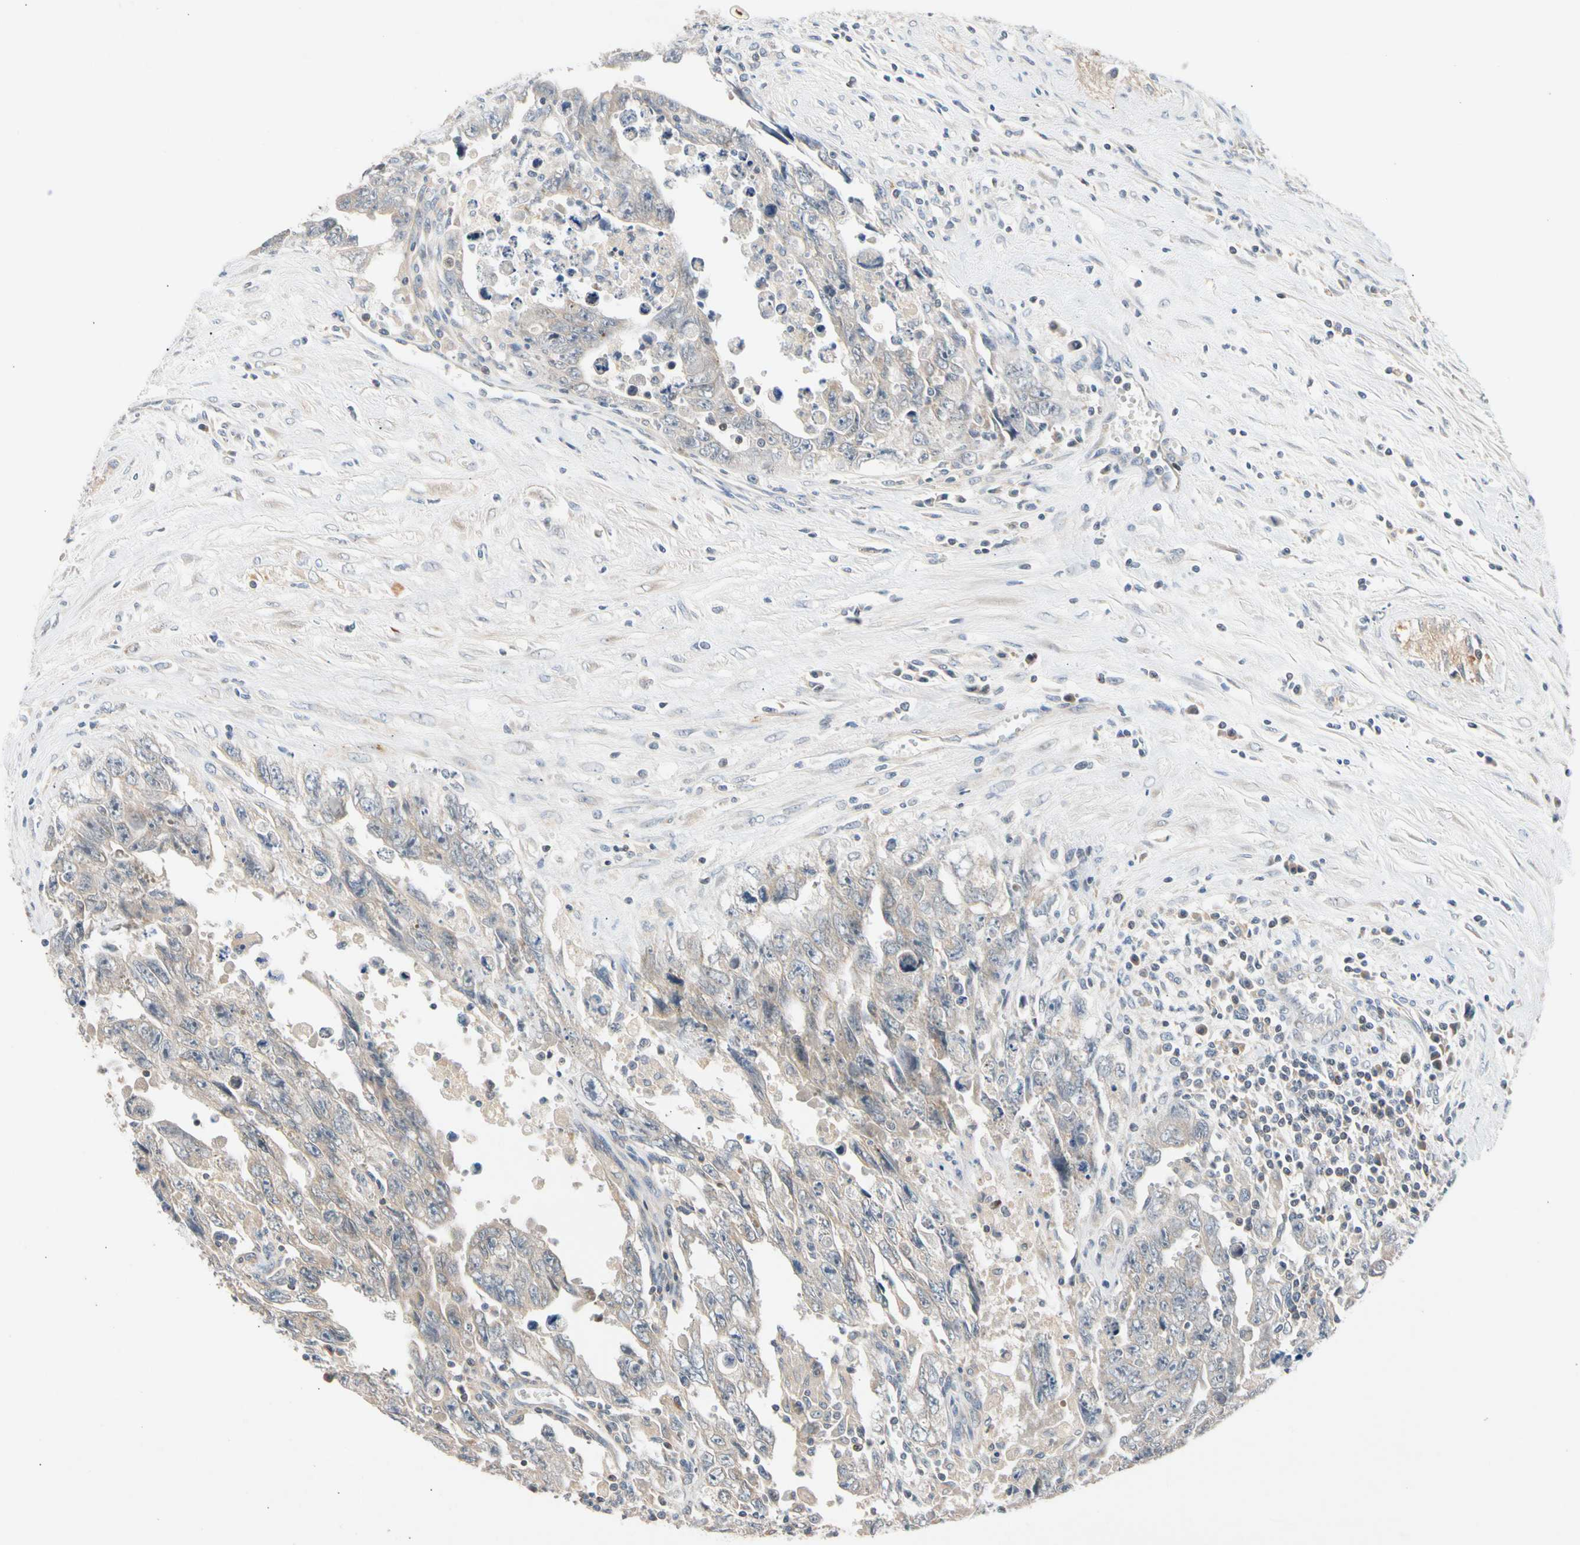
{"staining": {"intensity": "negative", "quantity": "none", "location": "none"}, "tissue": "testis cancer", "cell_type": "Tumor cells", "image_type": "cancer", "snomed": [{"axis": "morphology", "description": "Carcinoma, Embryonal, NOS"}, {"axis": "topography", "description": "Testis"}], "caption": "IHC histopathology image of human testis cancer stained for a protein (brown), which displays no staining in tumor cells.", "gene": "CNST", "patient": {"sex": "male", "age": 28}}